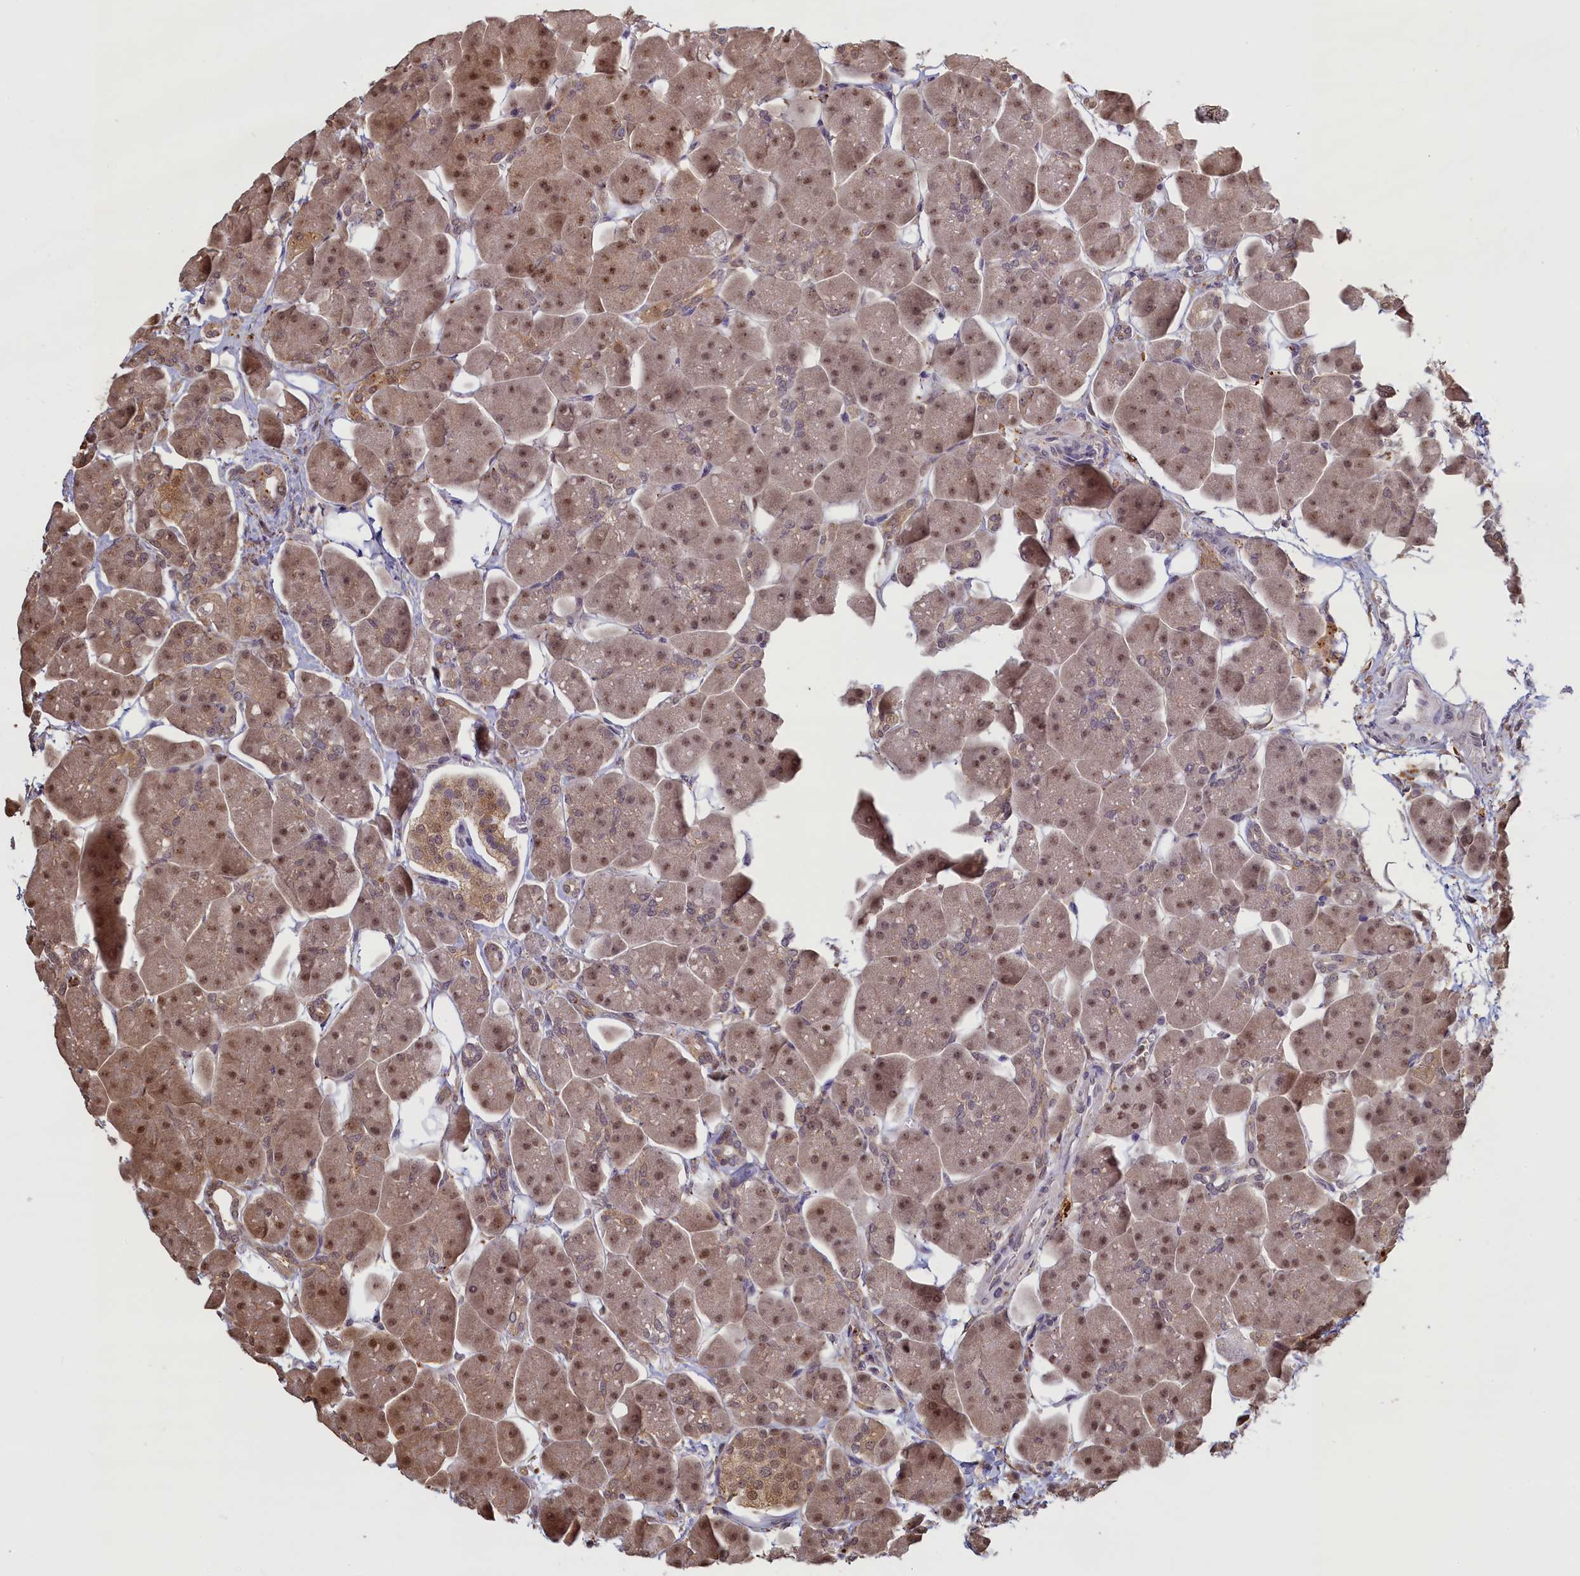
{"staining": {"intensity": "moderate", "quantity": ">75%", "location": "cytoplasmic/membranous,nuclear"}, "tissue": "pancreas", "cell_type": "Exocrine glandular cells", "image_type": "normal", "snomed": [{"axis": "morphology", "description": "Normal tissue, NOS"}, {"axis": "topography", "description": "Pancreas"}], "caption": "Protein positivity by immunohistochemistry reveals moderate cytoplasmic/membranous,nuclear positivity in about >75% of exocrine glandular cells in normal pancreas. (DAB (3,3'-diaminobenzidine) IHC, brown staining for protein, blue staining for nuclei).", "gene": "UCHL3", "patient": {"sex": "male", "age": 66}}